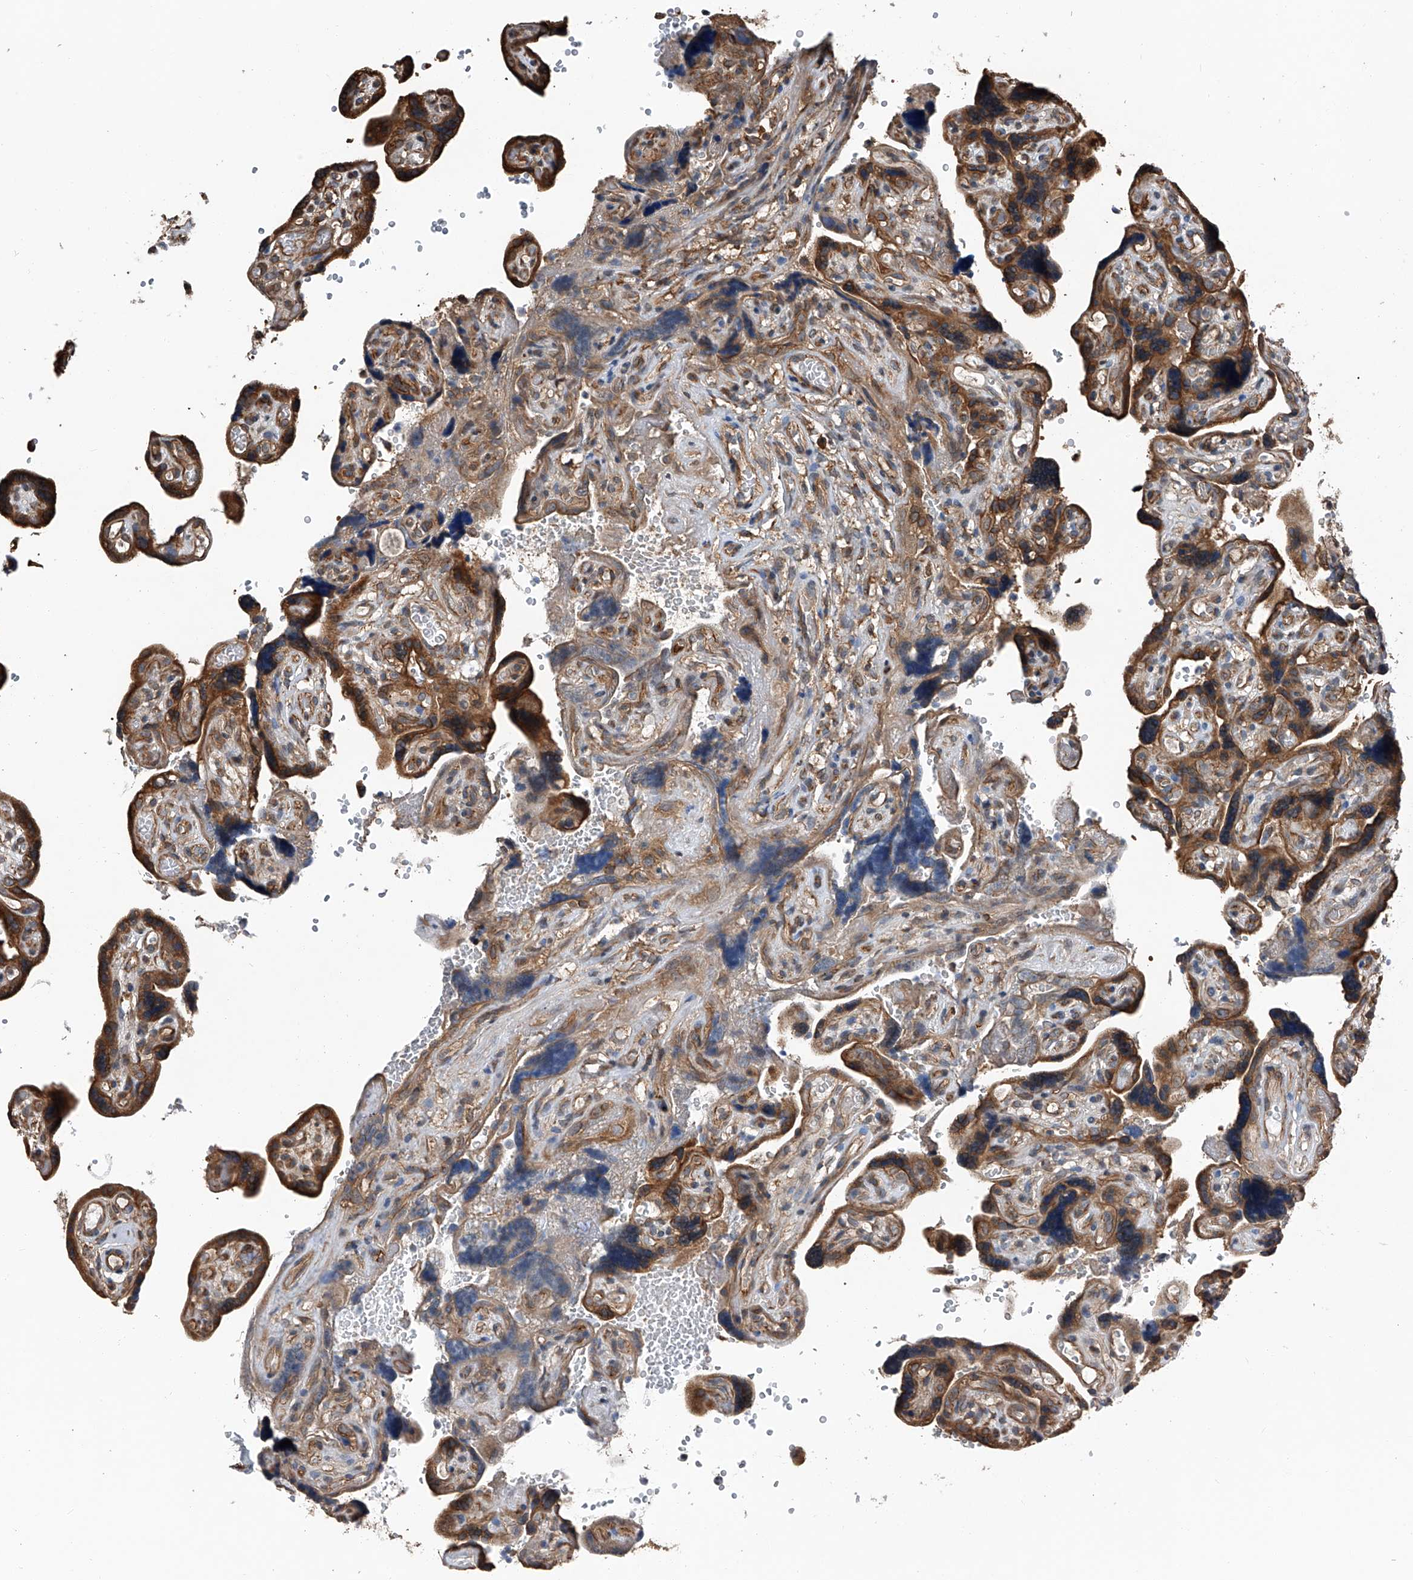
{"staining": {"intensity": "strong", "quantity": "25%-75%", "location": "cytoplasmic/membranous"}, "tissue": "placenta", "cell_type": "Decidual cells", "image_type": "normal", "snomed": [{"axis": "morphology", "description": "Normal tissue, NOS"}, {"axis": "topography", "description": "Placenta"}], "caption": "Protein analysis of benign placenta demonstrates strong cytoplasmic/membranous positivity in about 25%-75% of decidual cells.", "gene": "KCNJ2", "patient": {"sex": "female", "age": 30}}